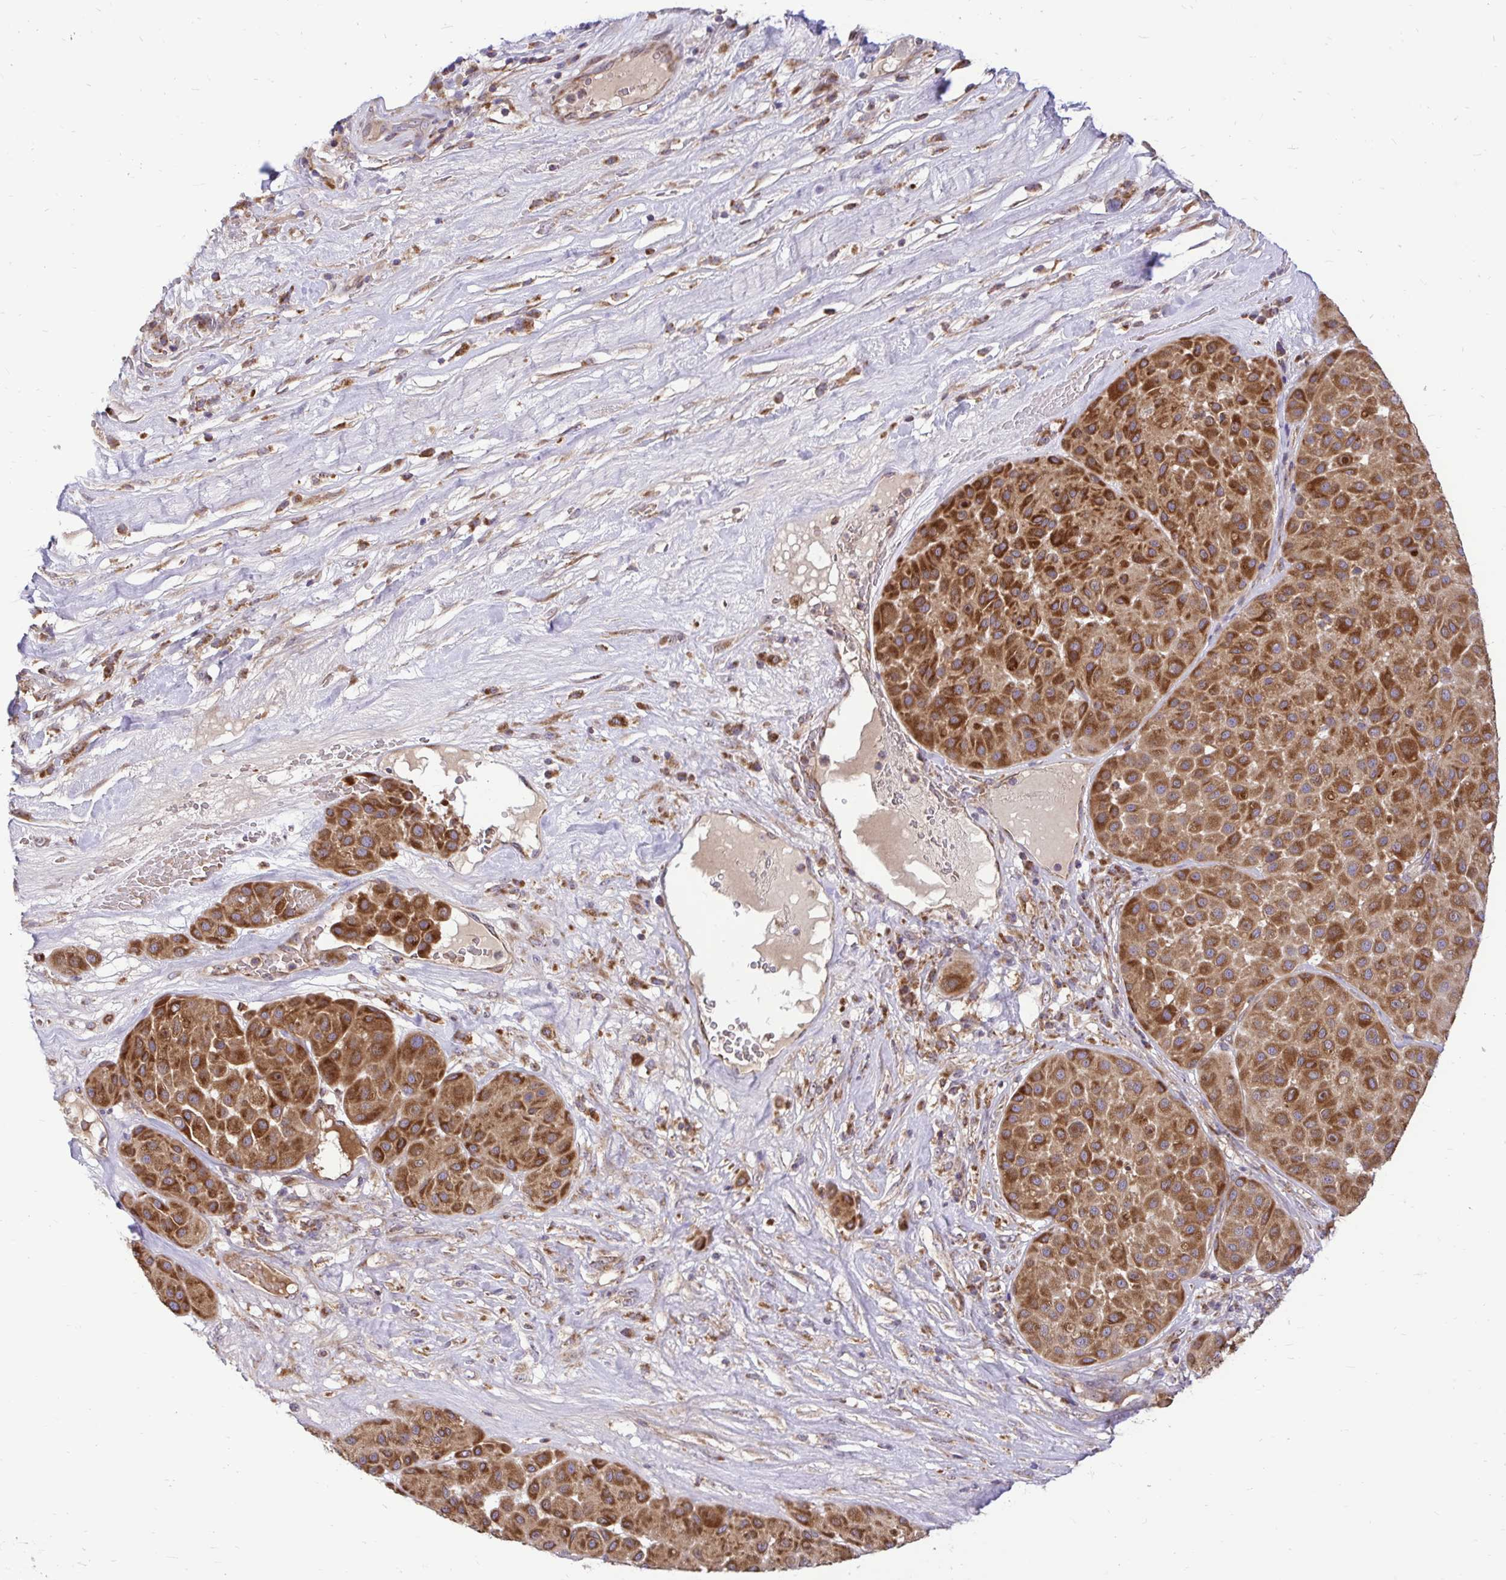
{"staining": {"intensity": "strong", "quantity": ">75%", "location": "cytoplasmic/membranous"}, "tissue": "melanoma", "cell_type": "Tumor cells", "image_type": "cancer", "snomed": [{"axis": "morphology", "description": "Malignant melanoma, Metastatic site"}, {"axis": "topography", "description": "Smooth muscle"}], "caption": "The immunohistochemical stain highlights strong cytoplasmic/membranous expression in tumor cells of melanoma tissue.", "gene": "VTI1B", "patient": {"sex": "male", "age": 41}}